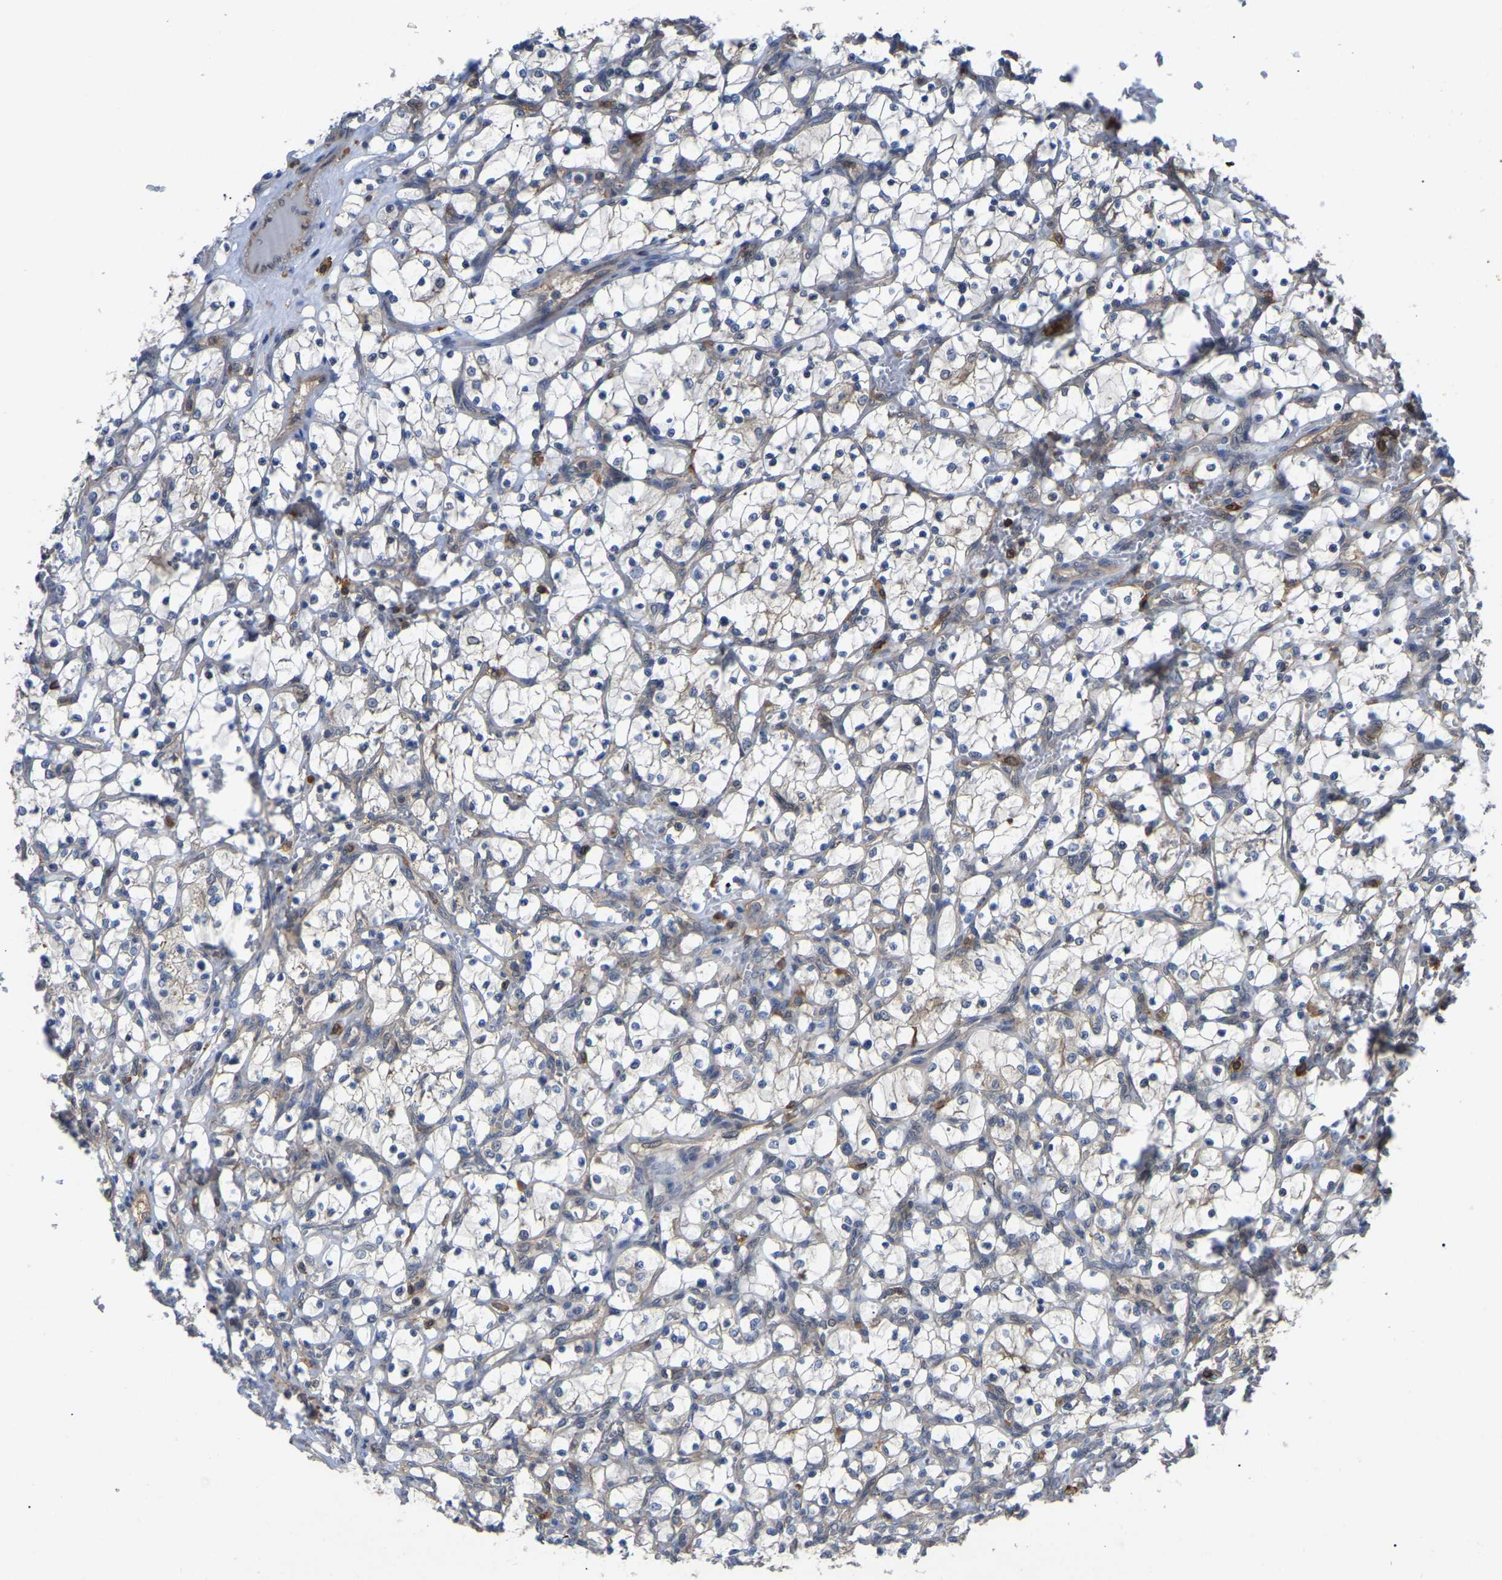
{"staining": {"intensity": "negative", "quantity": "none", "location": "none"}, "tissue": "renal cancer", "cell_type": "Tumor cells", "image_type": "cancer", "snomed": [{"axis": "morphology", "description": "Adenocarcinoma, NOS"}, {"axis": "topography", "description": "Kidney"}], "caption": "This is an immunohistochemistry photomicrograph of renal cancer (adenocarcinoma). There is no staining in tumor cells.", "gene": "CIT", "patient": {"sex": "female", "age": 69}}